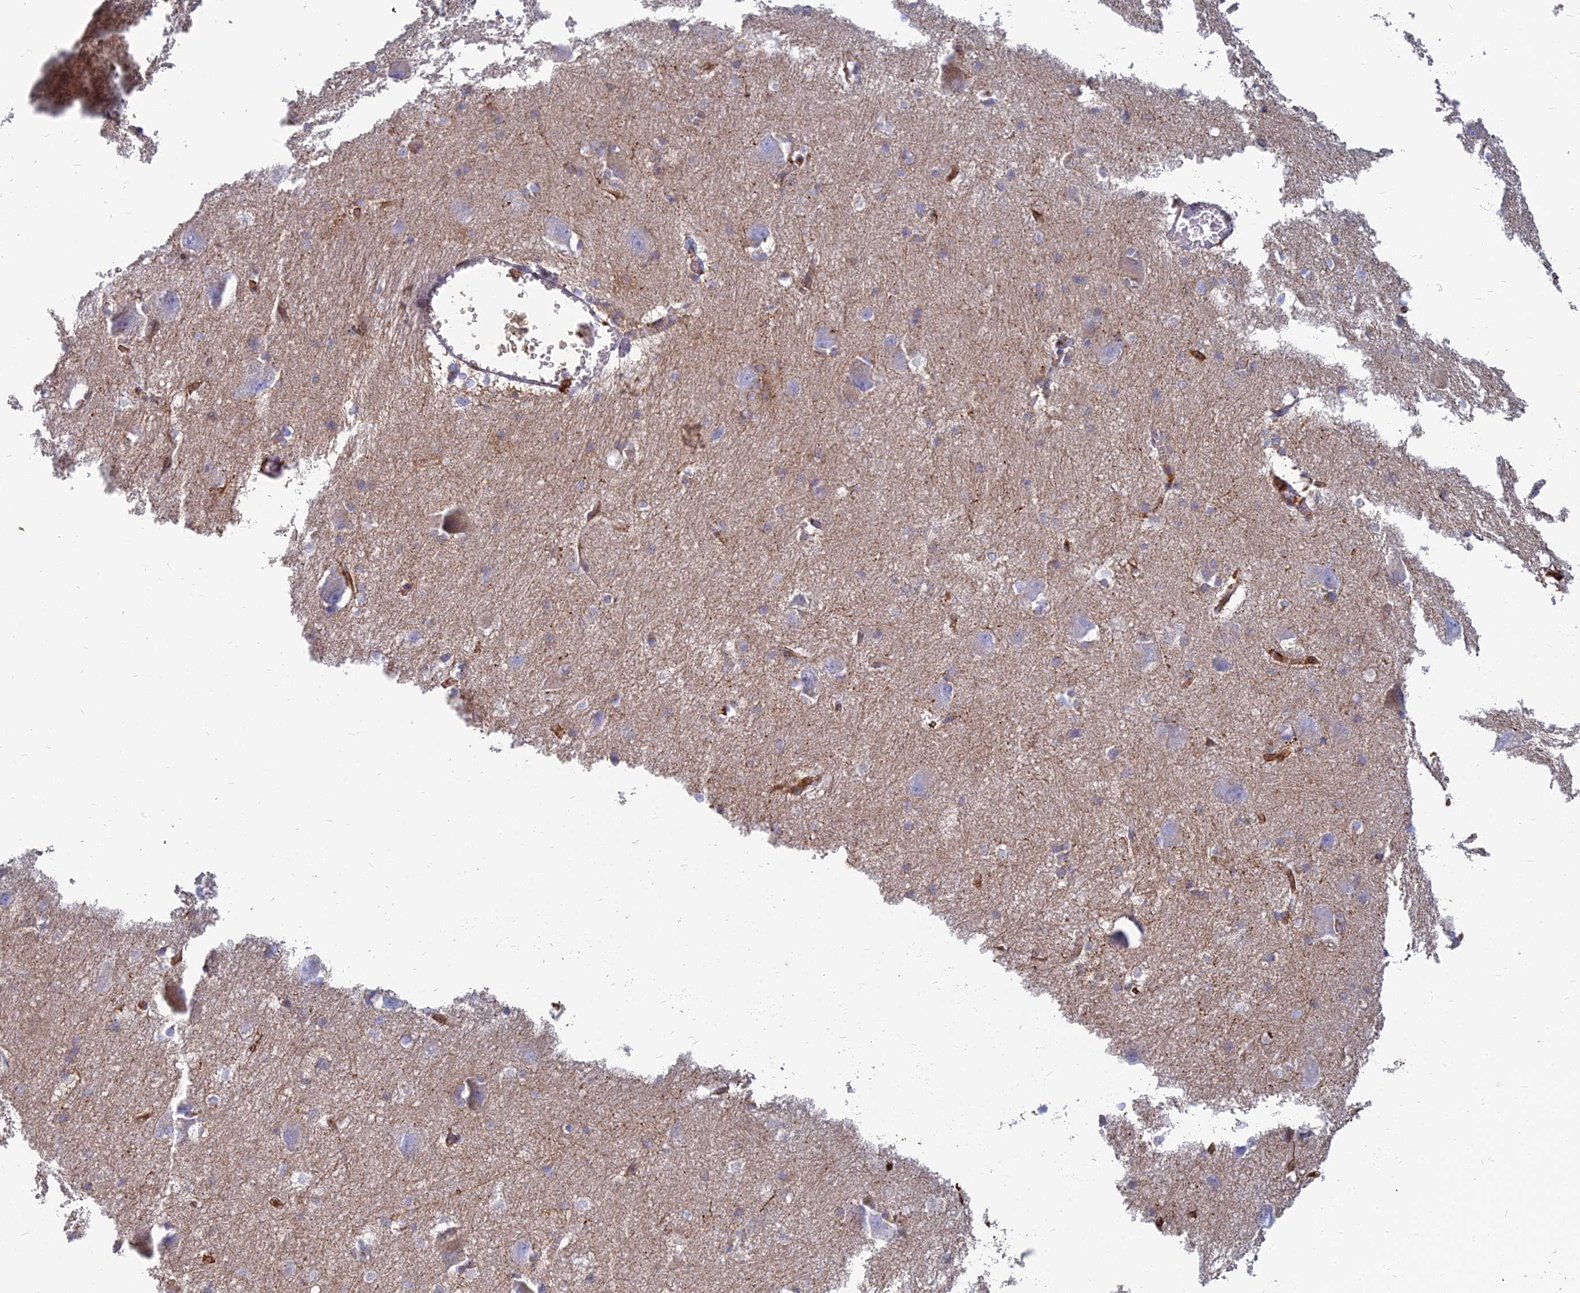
{"staining": {"intensity": "negative", "quantity": "none", "location": "none"}, "tissue": "caudate", "cell_type": "Glial cells", "image_type": "normal", "snomed": [{"axis": "morphology", "description": "Normal tissue, NOS"}, {"axis": "topography", "description": "Lateral ventricle wall"}], "caption": "An IHC photomicrograph of benign caudate is shown. There is no staining in glial cells of caudate. Brightfield microscopy of immunohistochemistry (IHC) stained with DAB (3,3'-diaminobenzidine) (brown) and hematoxylin (blue), captured at high magnification.", "gene": "VAT1", "patient": {"sex": "male", "age": 37}}